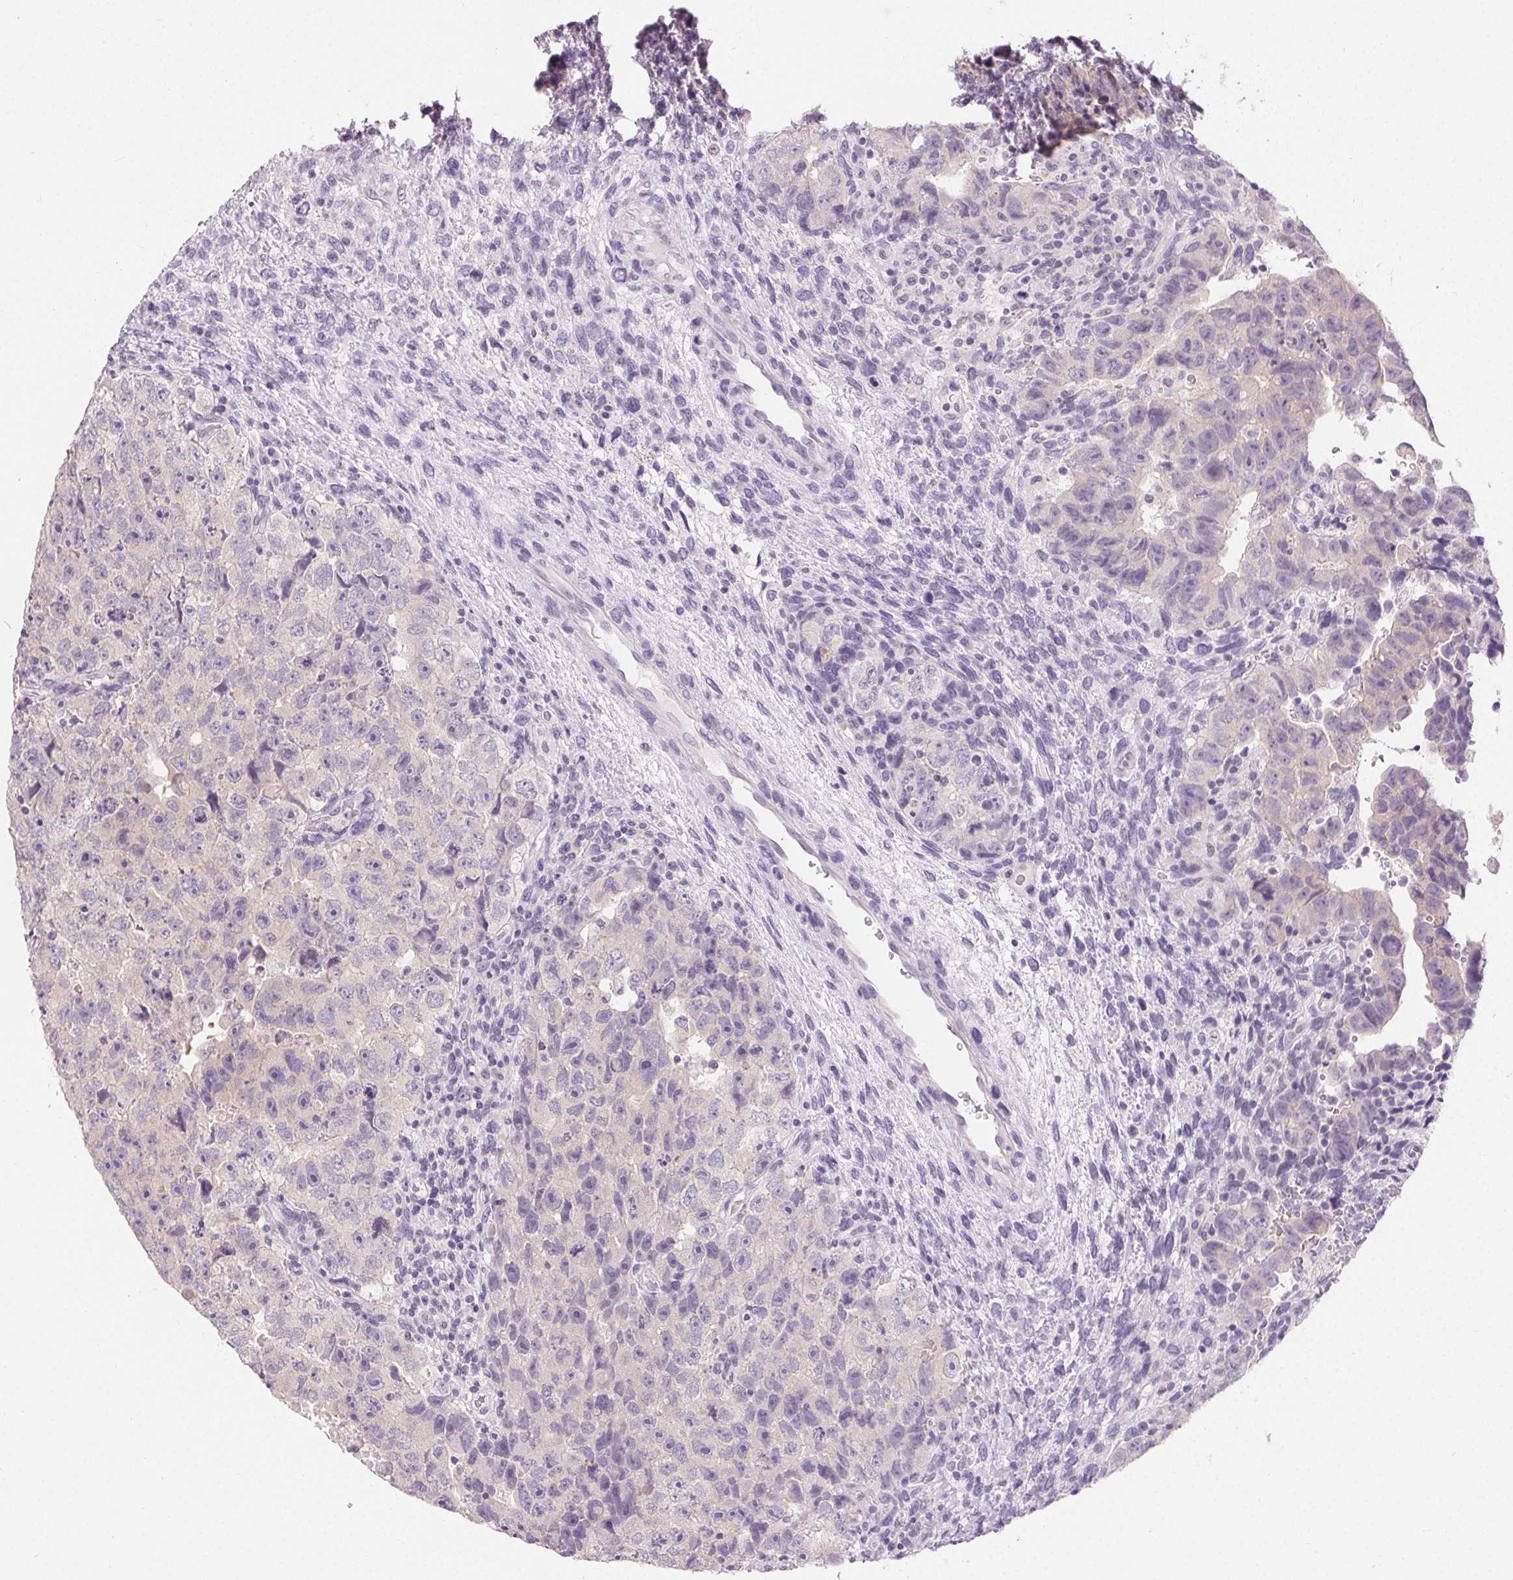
{"staining": {"intensity": "negative", "quantity": "none", "location": "none"}, "tissue": "testis cancer", "cell_type": "Tumor cells", "image_type": "cancer", "snomed": [{"axis": "morphology", "description": "Carcinoma, Embryonal, NOS"}, {"axis": "topography", "description": "Testis"}], "caption": "IHC photomicrograph of neoplastic tissue: human embryonal carcinoma (testis) stained with DAB (3,3'-diaminobenzidine) exhibits no significant protein positivity in tumor cells.", "gene": "SFTPD", "patient": {"sex": "male", "age": 24}}